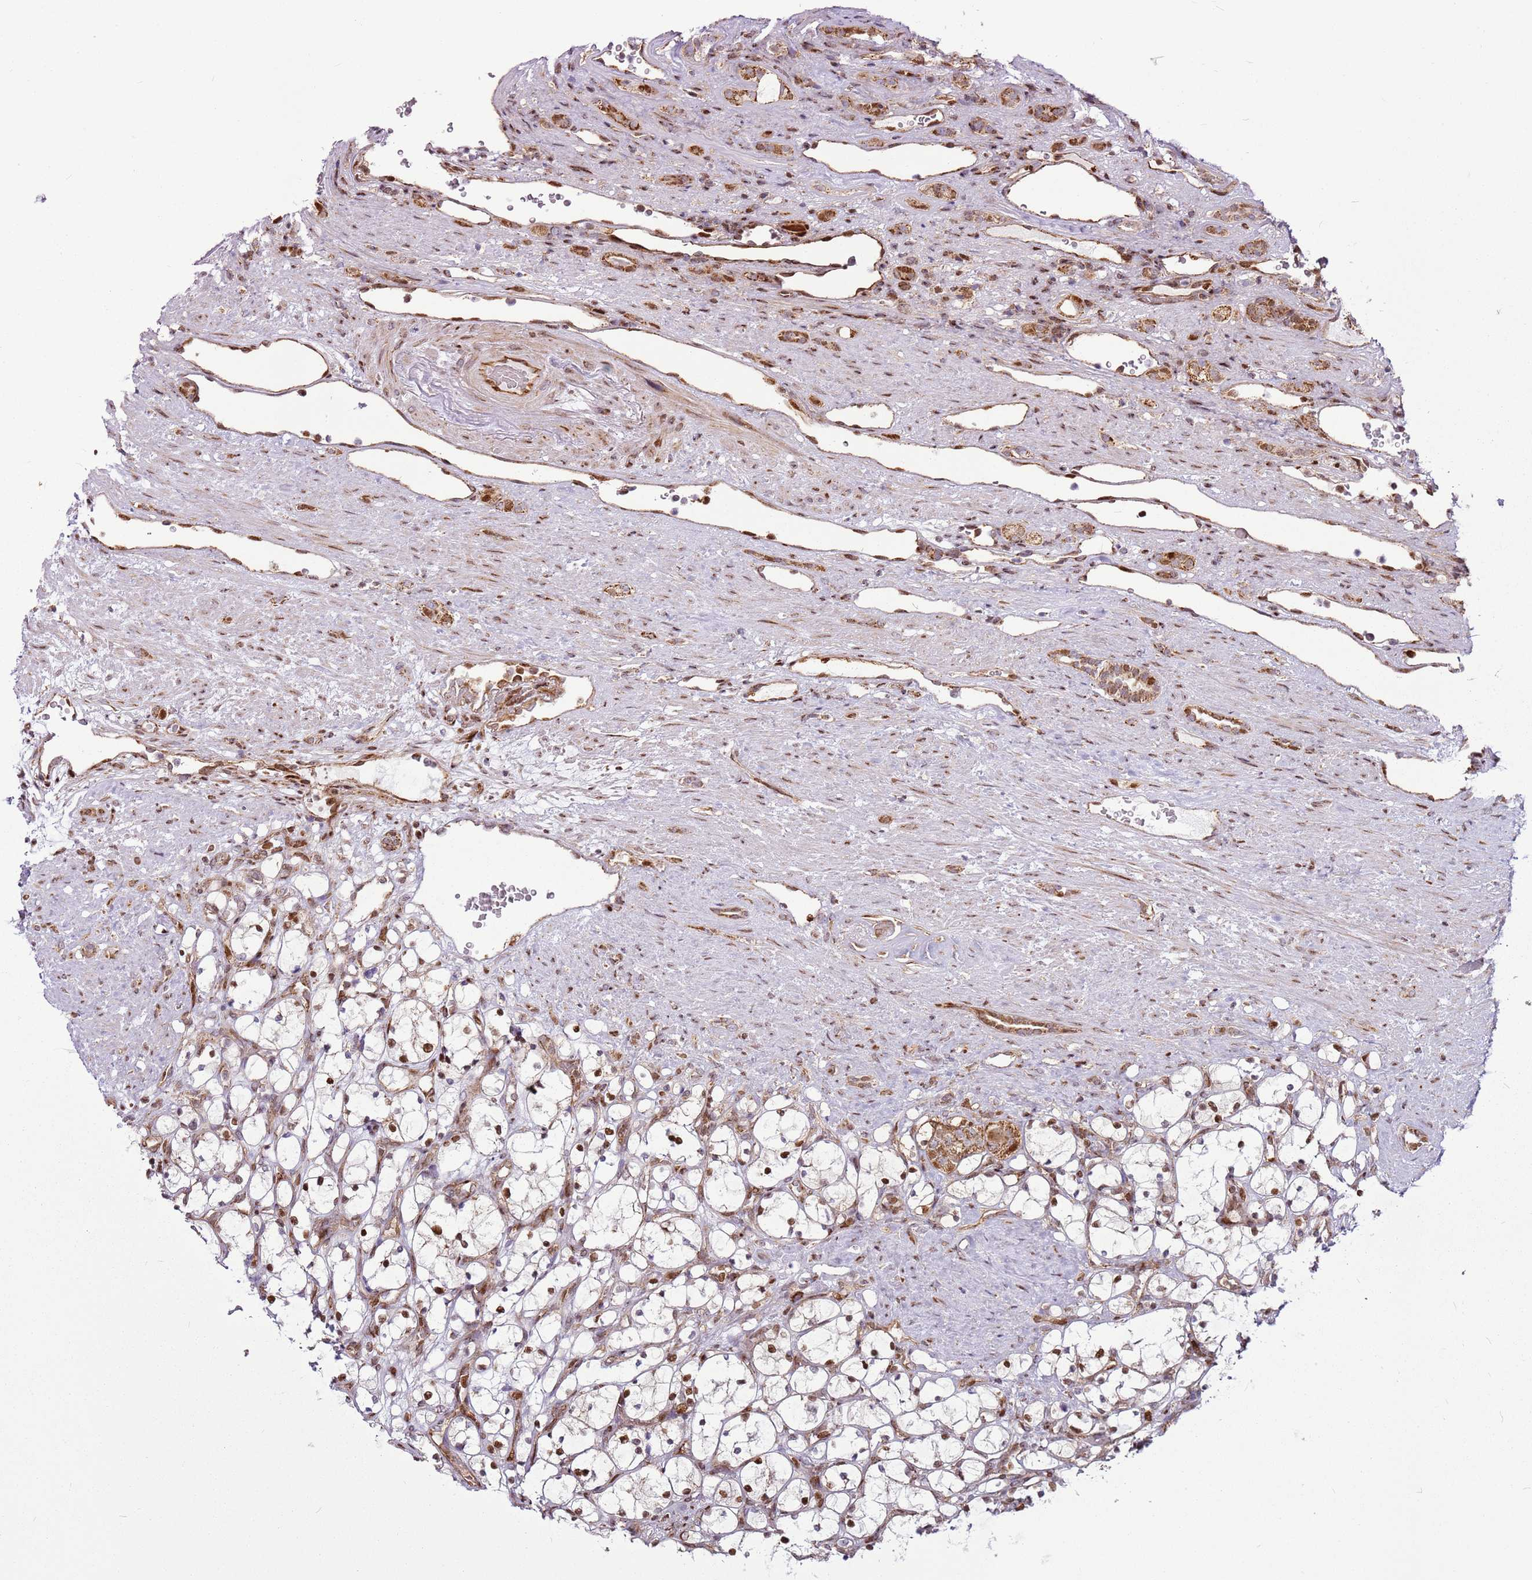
{"staining": {"intensity": "moderate", "quantity": ">75%", "location": "nuclear"}, "tissue": "renal cancer", "cell_type": "Tumor cells", "image_type": "cancer", "snomed": [{"axis": "morphology", "description": "Adenocarcinoma, NOS"}, {"axis": "topography", "description": "Kidney"}], "caption": "This is a photomicrograph of immunohistochemistry (IHC) staining of renal cancer, which shows moderate expression in the nuclear of tumor cells.", "gene": "PCTP", "patient": {"sex": "female", "age": 69}}